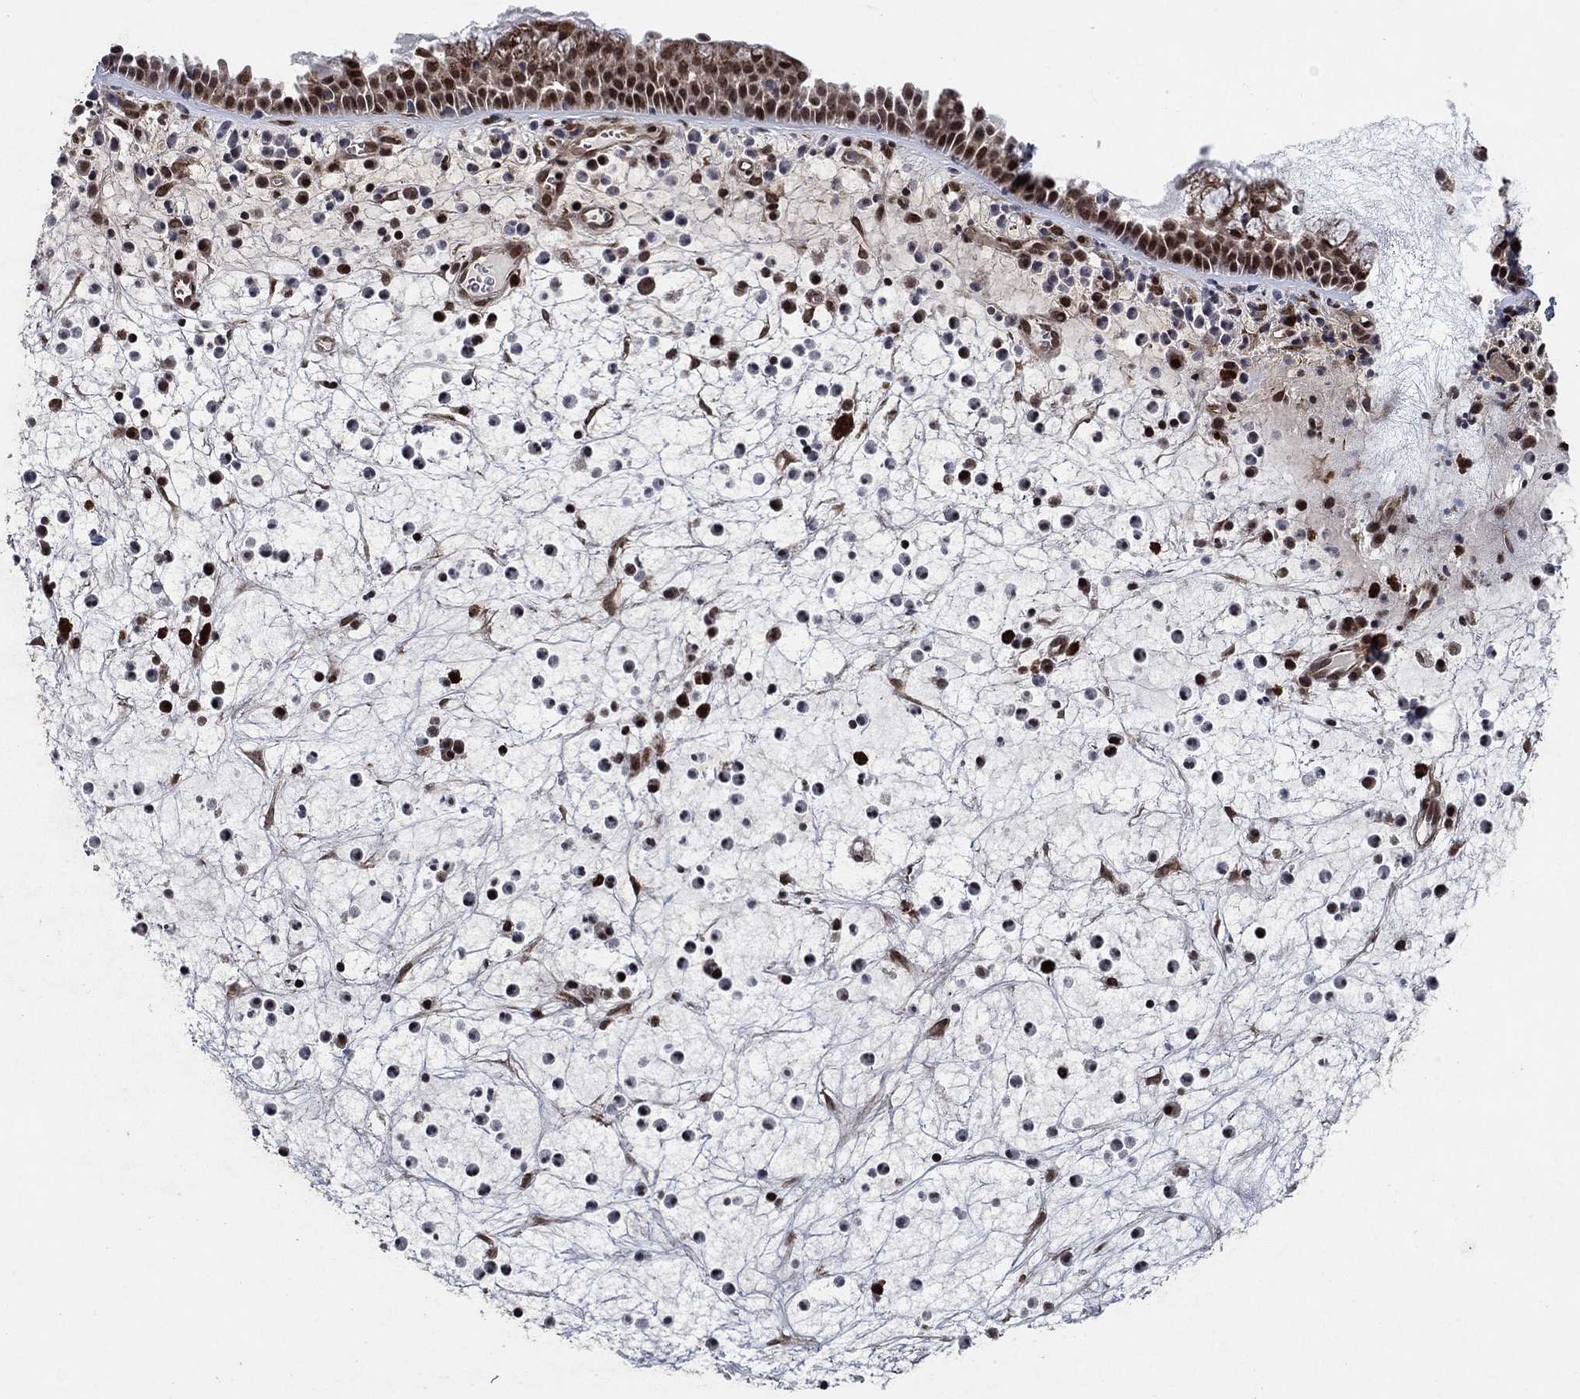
{"staining": {"intensity": "strong", "quantity": "25%-75%", "location": "nuclear"}, "tissue": "nasopharynx", "cell_type": "Respiratory epithelial cells", "image_type": "normal", "snomed": [{"axis": "morphology", "description": "Normal tissue, NOS"}, {"axis": "topography", "description": "Nasopharynx"}], "caption": "Immunohistochemistry image of normal nasopharynx: nasopharynx stained using immunohistochemistry (IHC) shows high levels of strong protein expression localized specifically in the nuclear of respiratory epithelial cells, appearing as a nuclear brown color.", "gene": "PRICKLE4", "patient": {"sex": "female", "age": 73}}